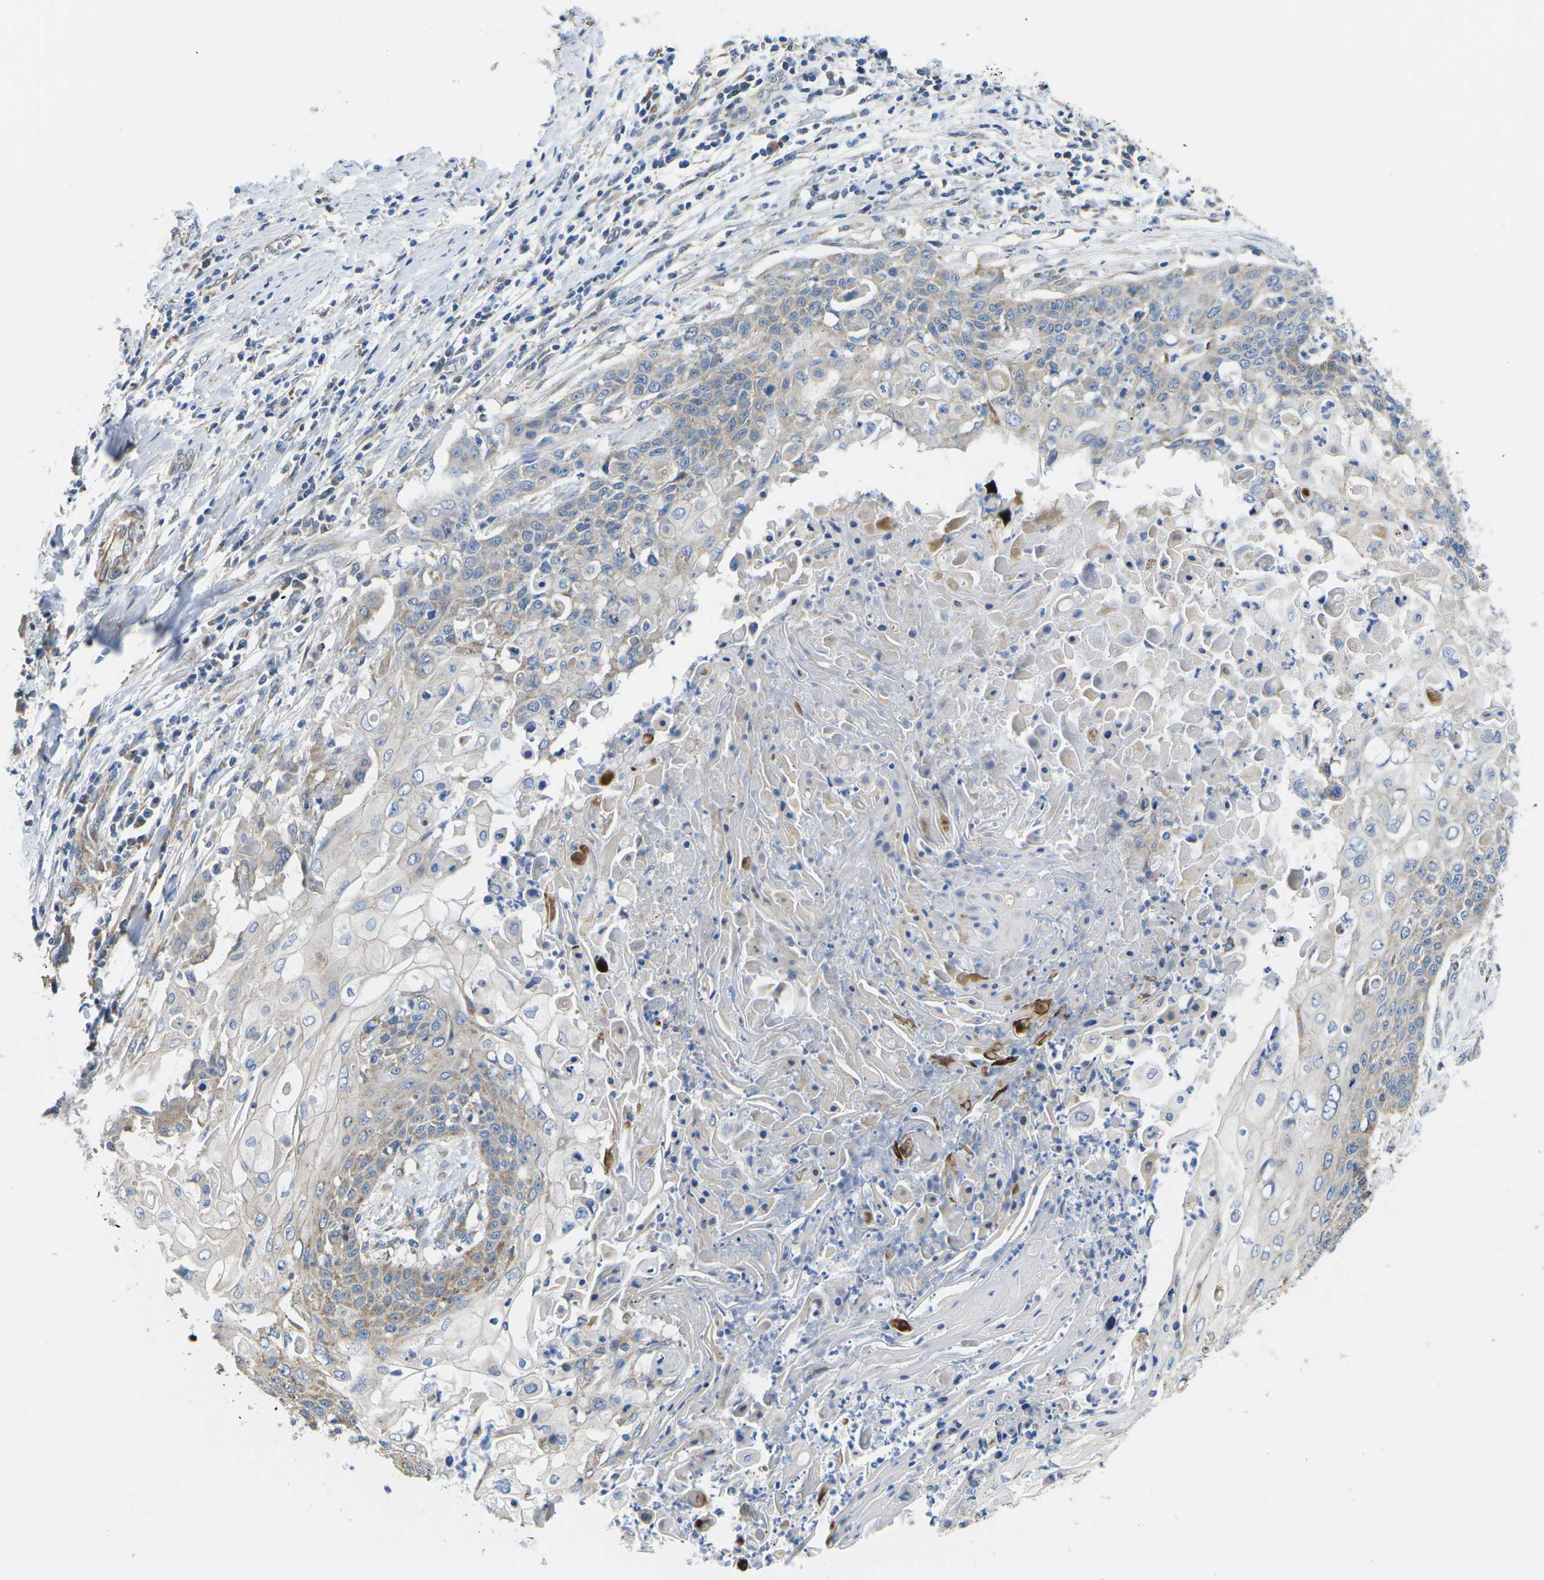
{"staining": {"intensity": "weak", "quantity": "<25%", "location": "cytoplasmic/membranous"}, "tissue": "cervical cancer", "cell_type": "Tumor cells", "image_type": "cancer", "snomed": [{"axis": "morphology", "description": "Squamous cell carcinoma, NOS"}, {"axis": "topography", "description": "Cervix"}], "caption": "Histopathology image shows no protein positivity in tumor cells of cervical cancer (squamous cell carcinoma) tissue.", "gene": "TMEFF2", "patient": {"sex": "female", "age": 39}}